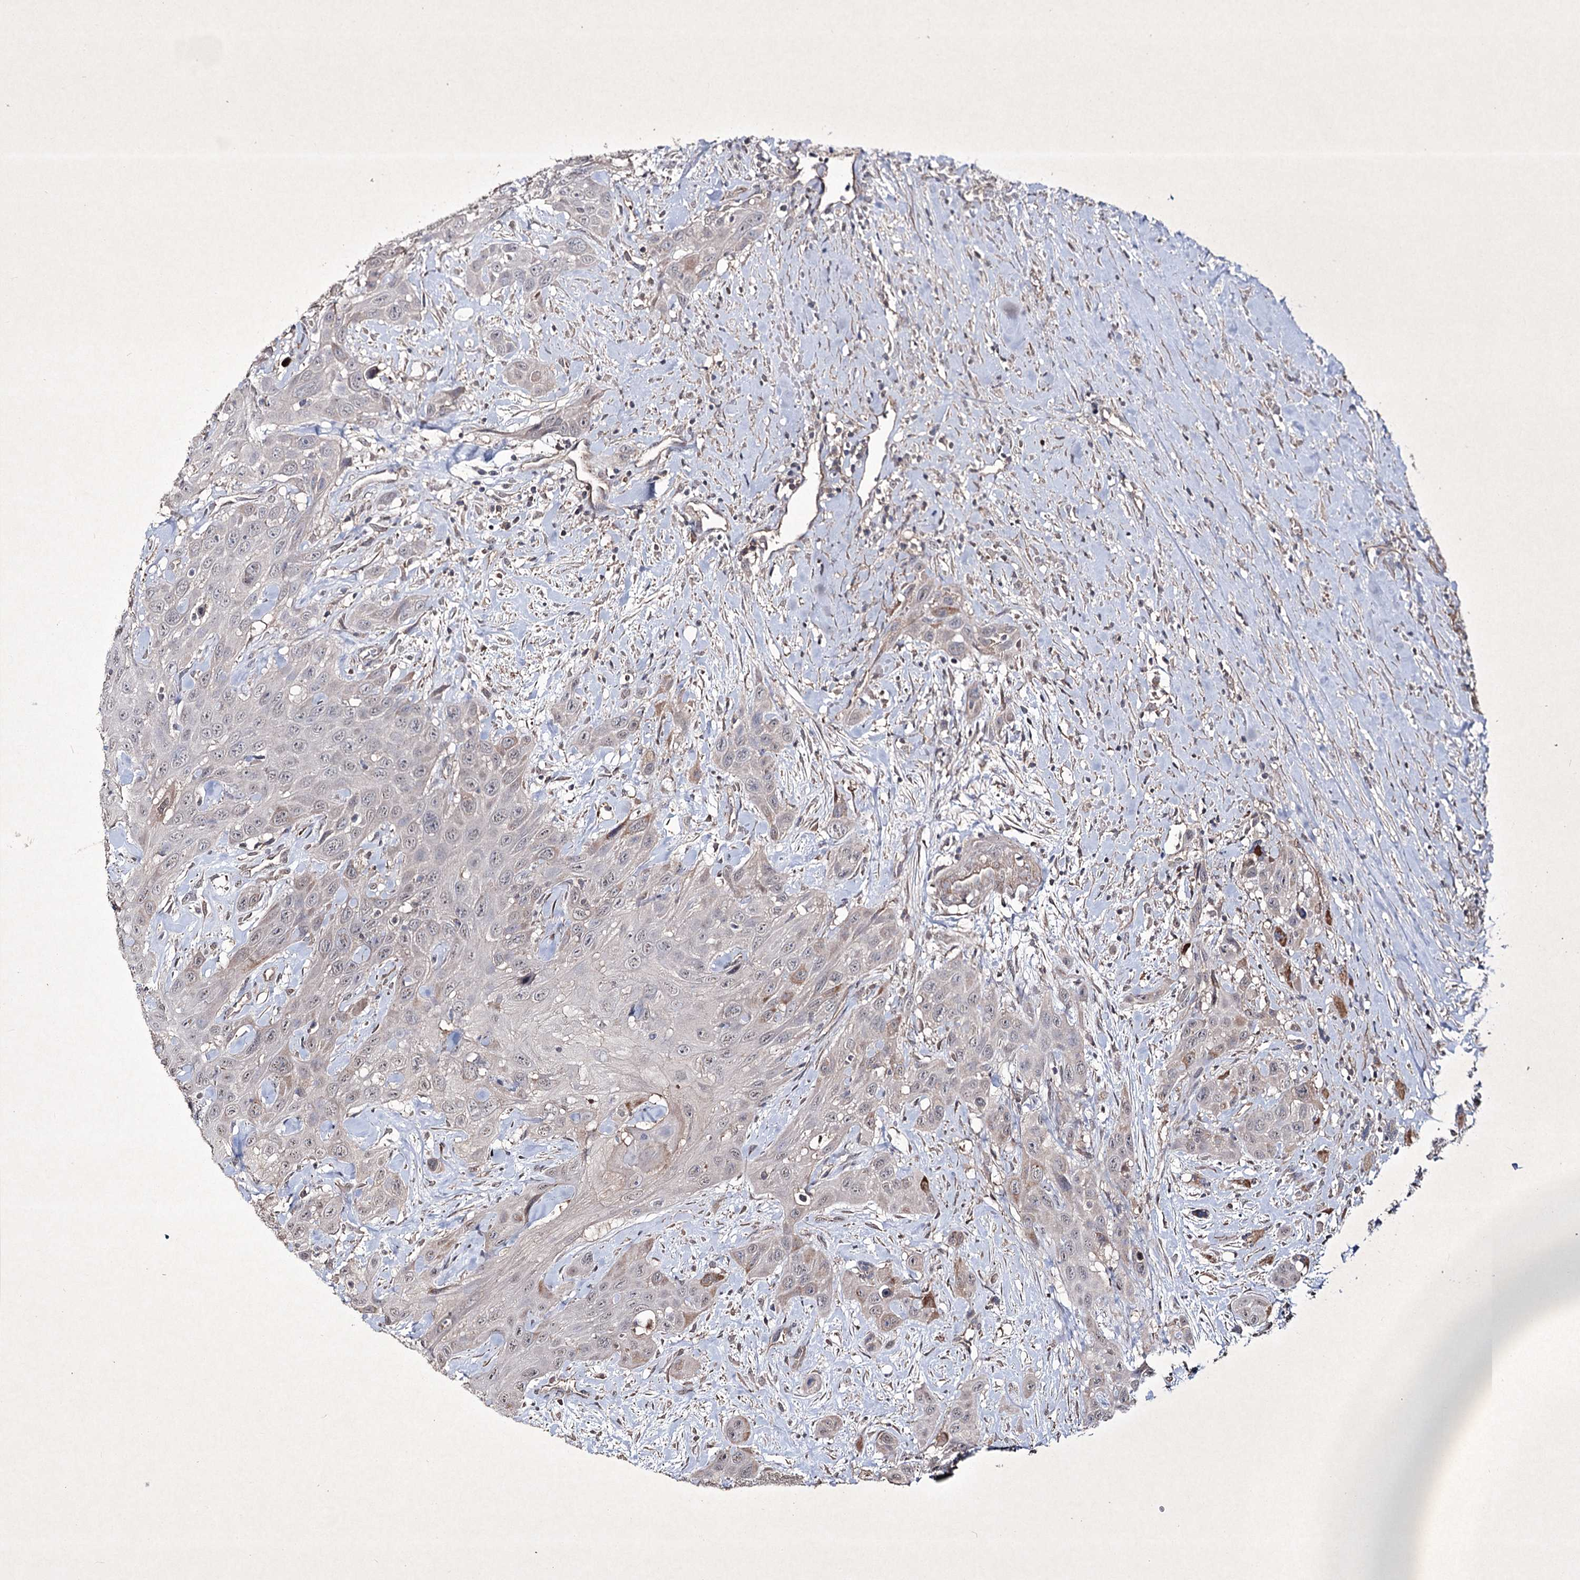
{"staining": {"intensity": "weak", "quantity": "<25%", "location": "cytoplasmic/membranous"}, "tissue": "head and neck cancer", "cell_type": "Tumor cells", "image_type": "cancer", "snomed": [{"axis": "morphology", "description": "Squamous cell carcinoma, NOS"}, {"axis": "topography", "description": "Head-Neck"}], "caption": "Immunohistochemistry (IHC) micrograph of neoplastic tissue: human head and neck cancer (squamous cell carcinoma) stained with DAB shows no significant protein expression in tumor cells.", "gene": "SEMA4G", "patient": {"sex": "male", "age": 81}}